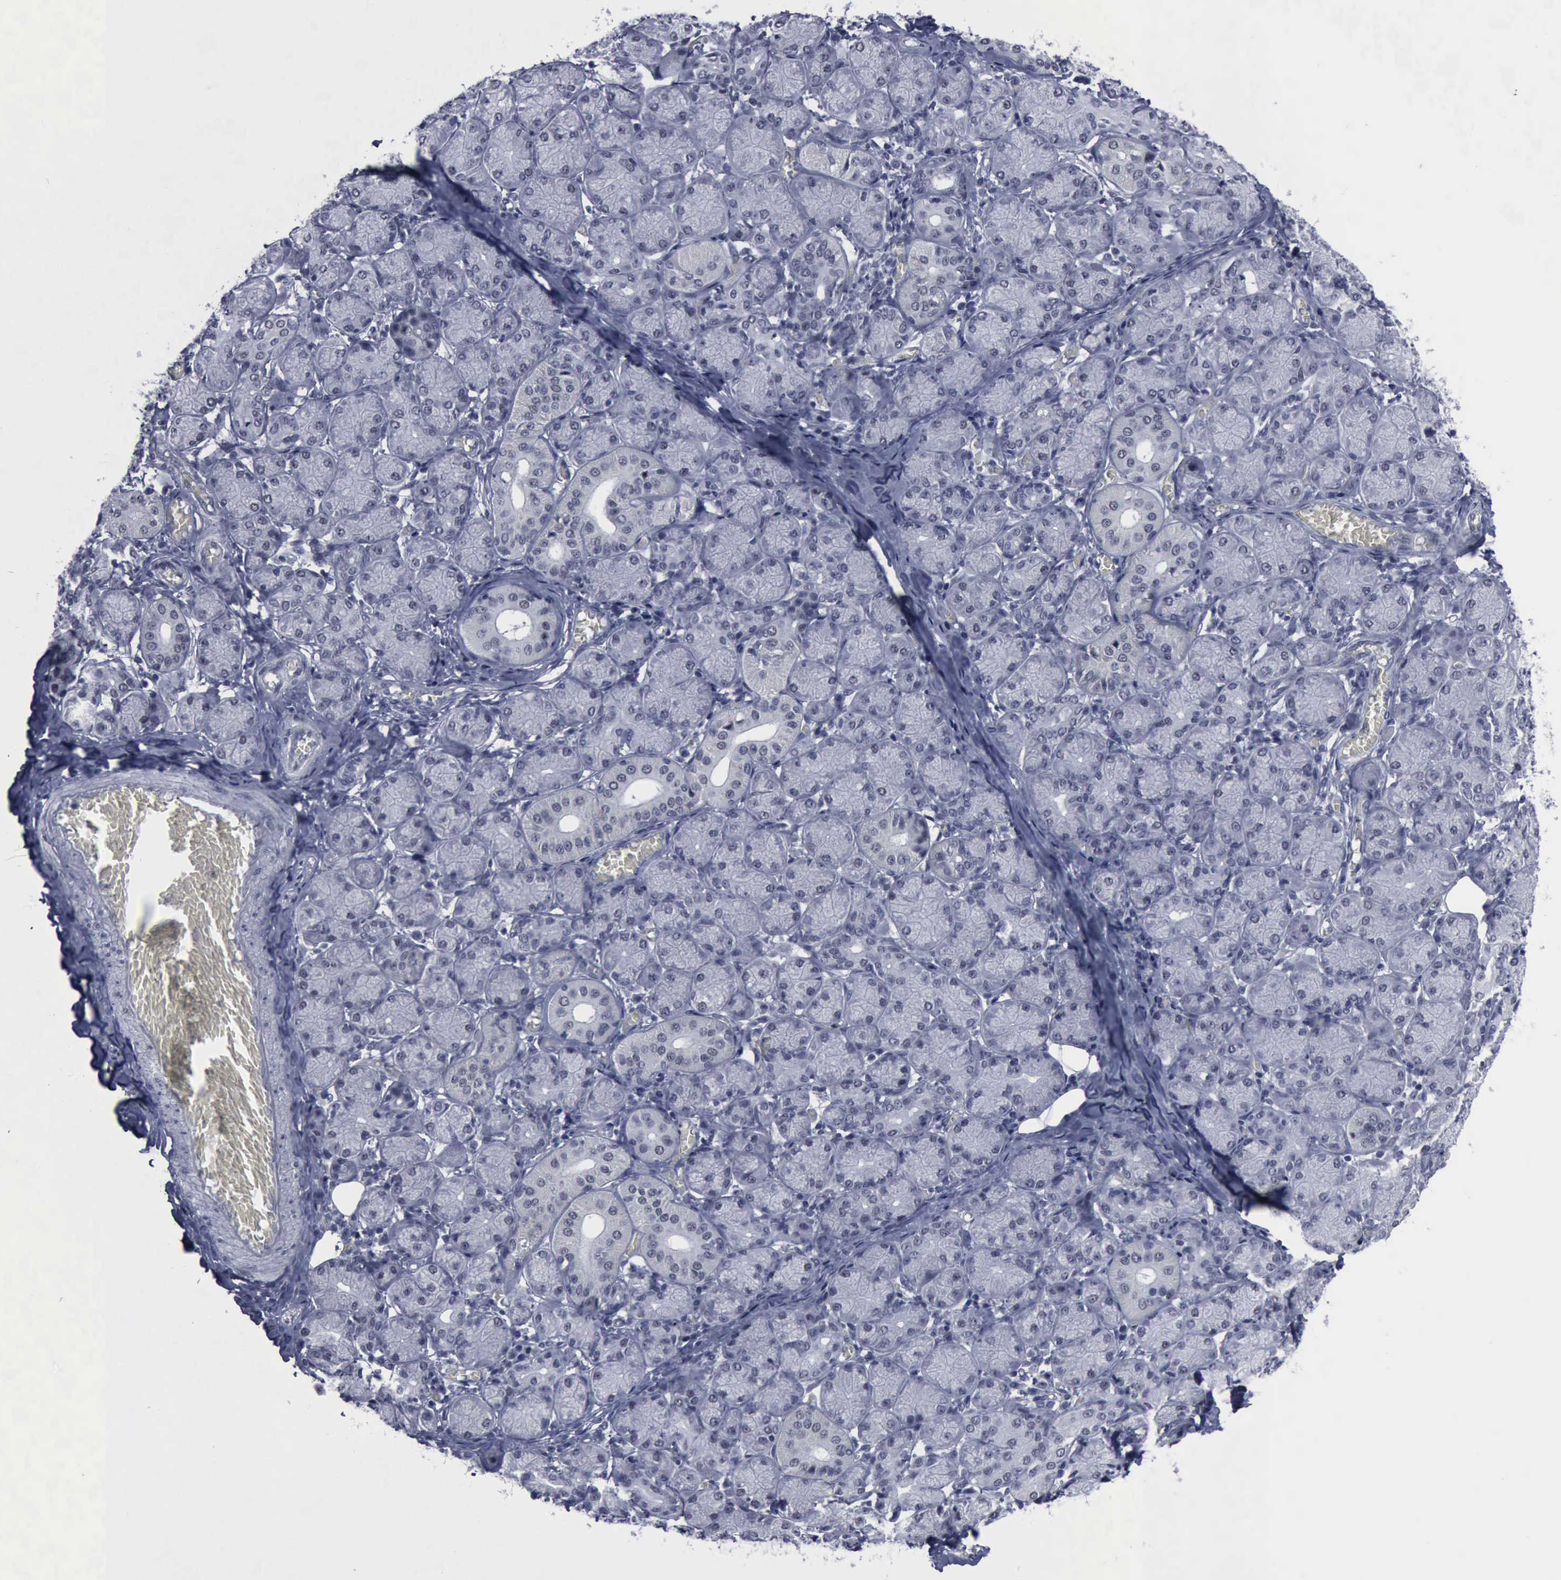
{"staining": {"intensity": "negative", "quantity": "none", "location": "none"}, "tissue": "salivary gland", "cell_type": "Glandular cells", "image_type": "normal", "snomed": [{"axis": "morphology", "description": "Normal tissue, NOS"}, {"axis": "topography", "description": "Salivary gland"}], "caption": "Human salivary gland stained for a protein using immunohistochemistry (IHC) demonstrates no staining in glandular cells.", "gene": "BRD1", "patient": {"sex": "female", "age": 24}}